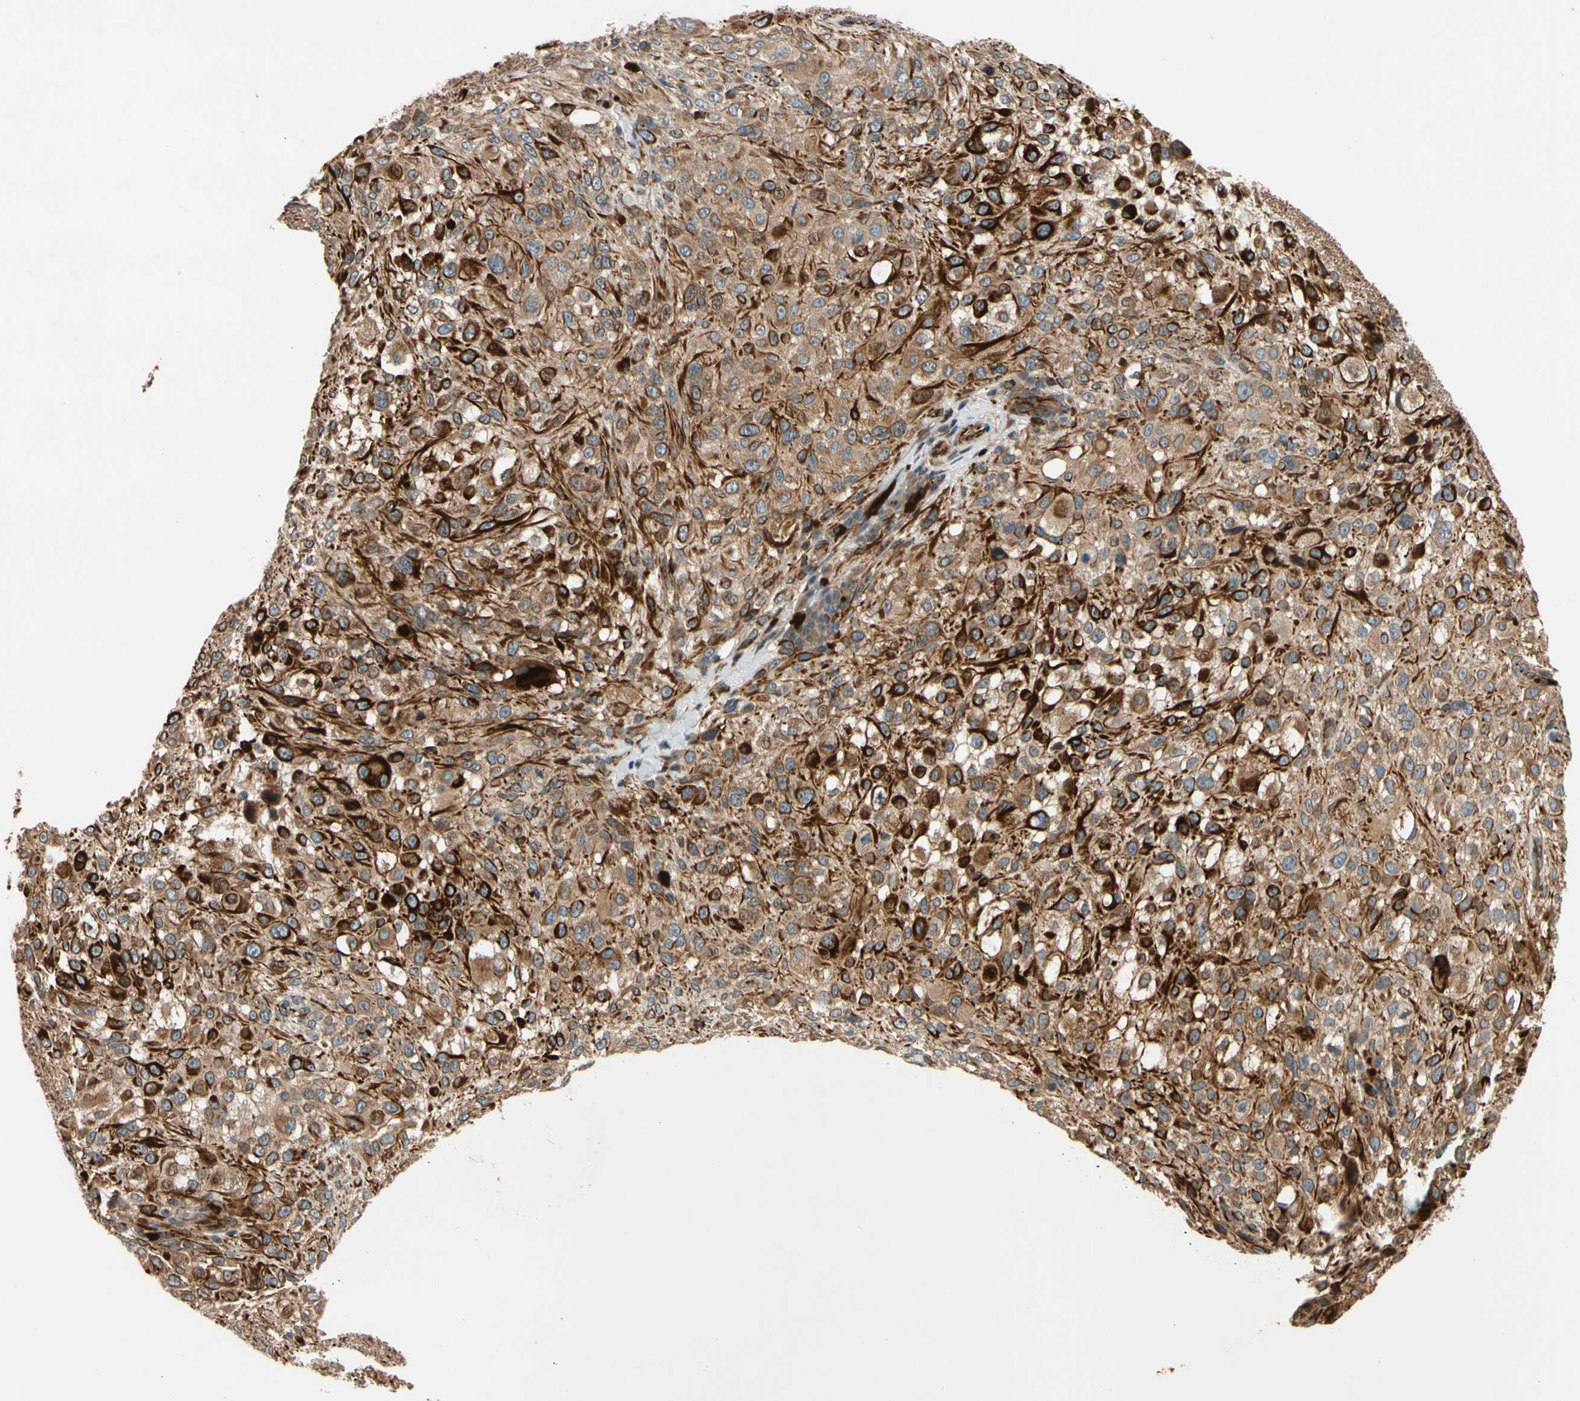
{"staining": {"intensity": "moderate", "quantity": ">75%", "location": "cytoplasmic/membranous"}, "tissue": "melanoma", "cell_type": "Tumor cells", "image_type": "cancer", "snomed": [{"axis": "morphology", "description": "Necrosis, NOS"}, {"axis": "morphology", "description": "Malignant melanoma, NOS"}, {"axis": "topography", "description": "Skin"}], "caption": "Malignant melanoma tissue reveals moderate cytoplasmic/membranous staining in approximately >75% of tumor cells", "gene": "FGD6", "patient": {"sex": "female", "age": 87}}